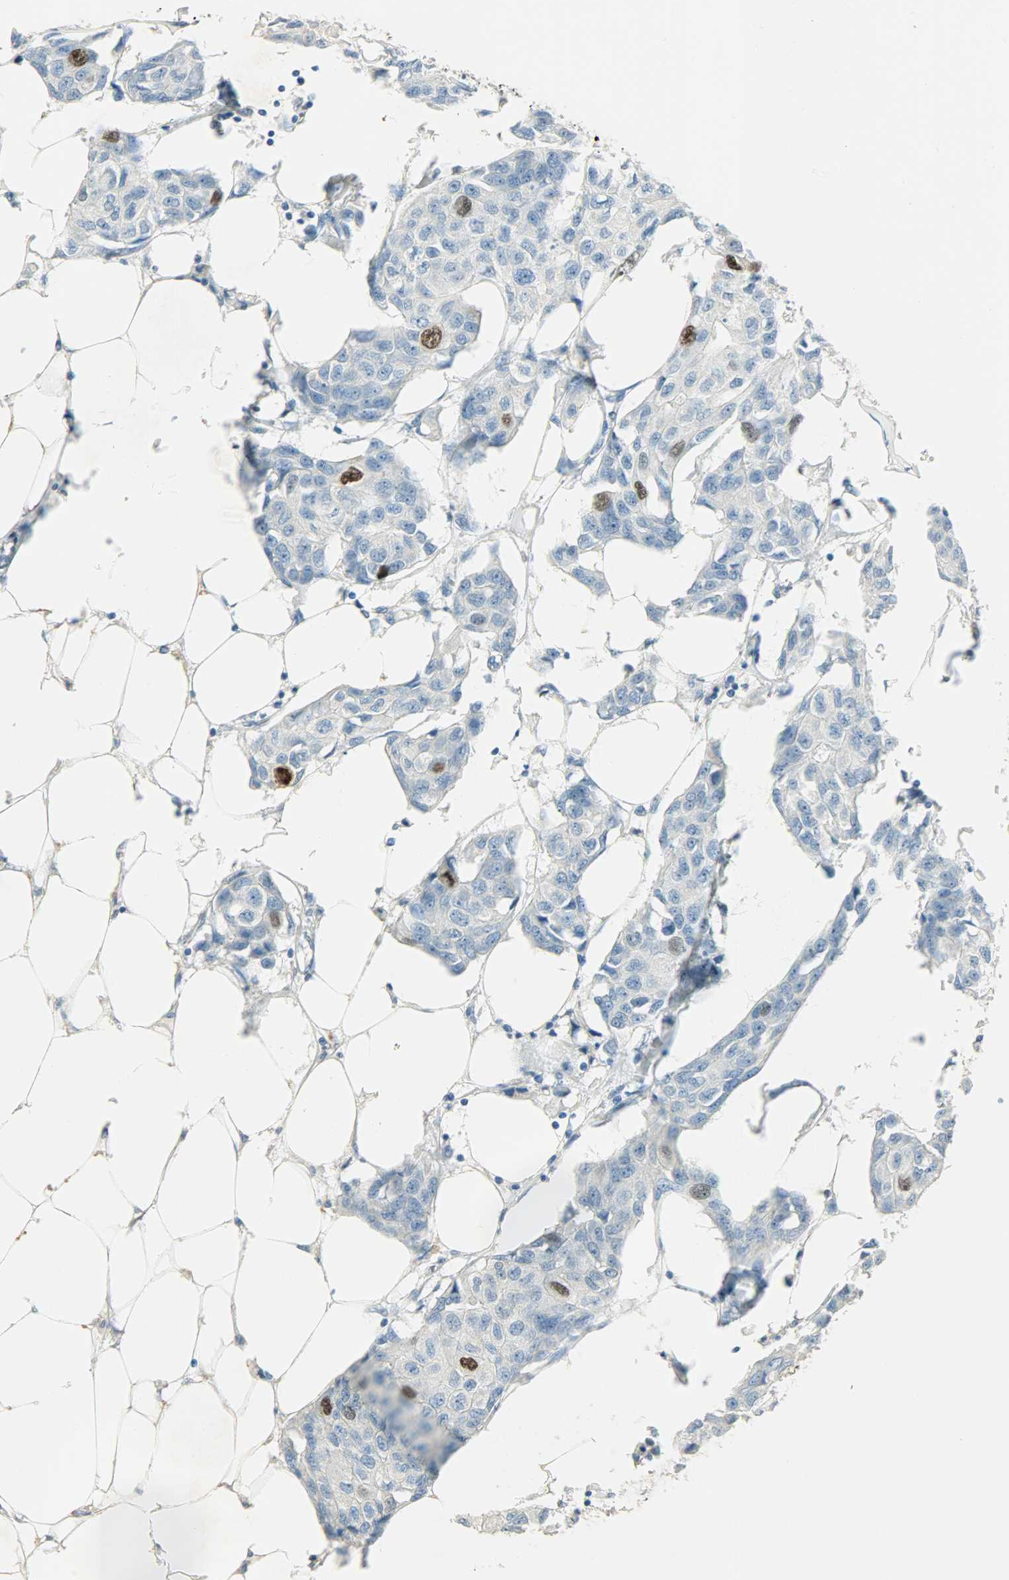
{"staining": {"intensity": "strong", "quantity": "<25%", "location": "nuclear"}, "tissue": "breast cancer", "cell_type": "Tumor cells", "image_type": "cancer", "snomed": [{"axis": "morphology", "description": "Duct carcinoma"}, {"axis": "topography", "description": "Breast"}], "caption": "IHC (DAB (3,3'-diaminobenzidine)) staining of human breast cancer exhibits strong nuclear protein expression in about <25% of tumor cells.", "gene": "TPX2", "patient": {"sex": "female", "age": 80}}